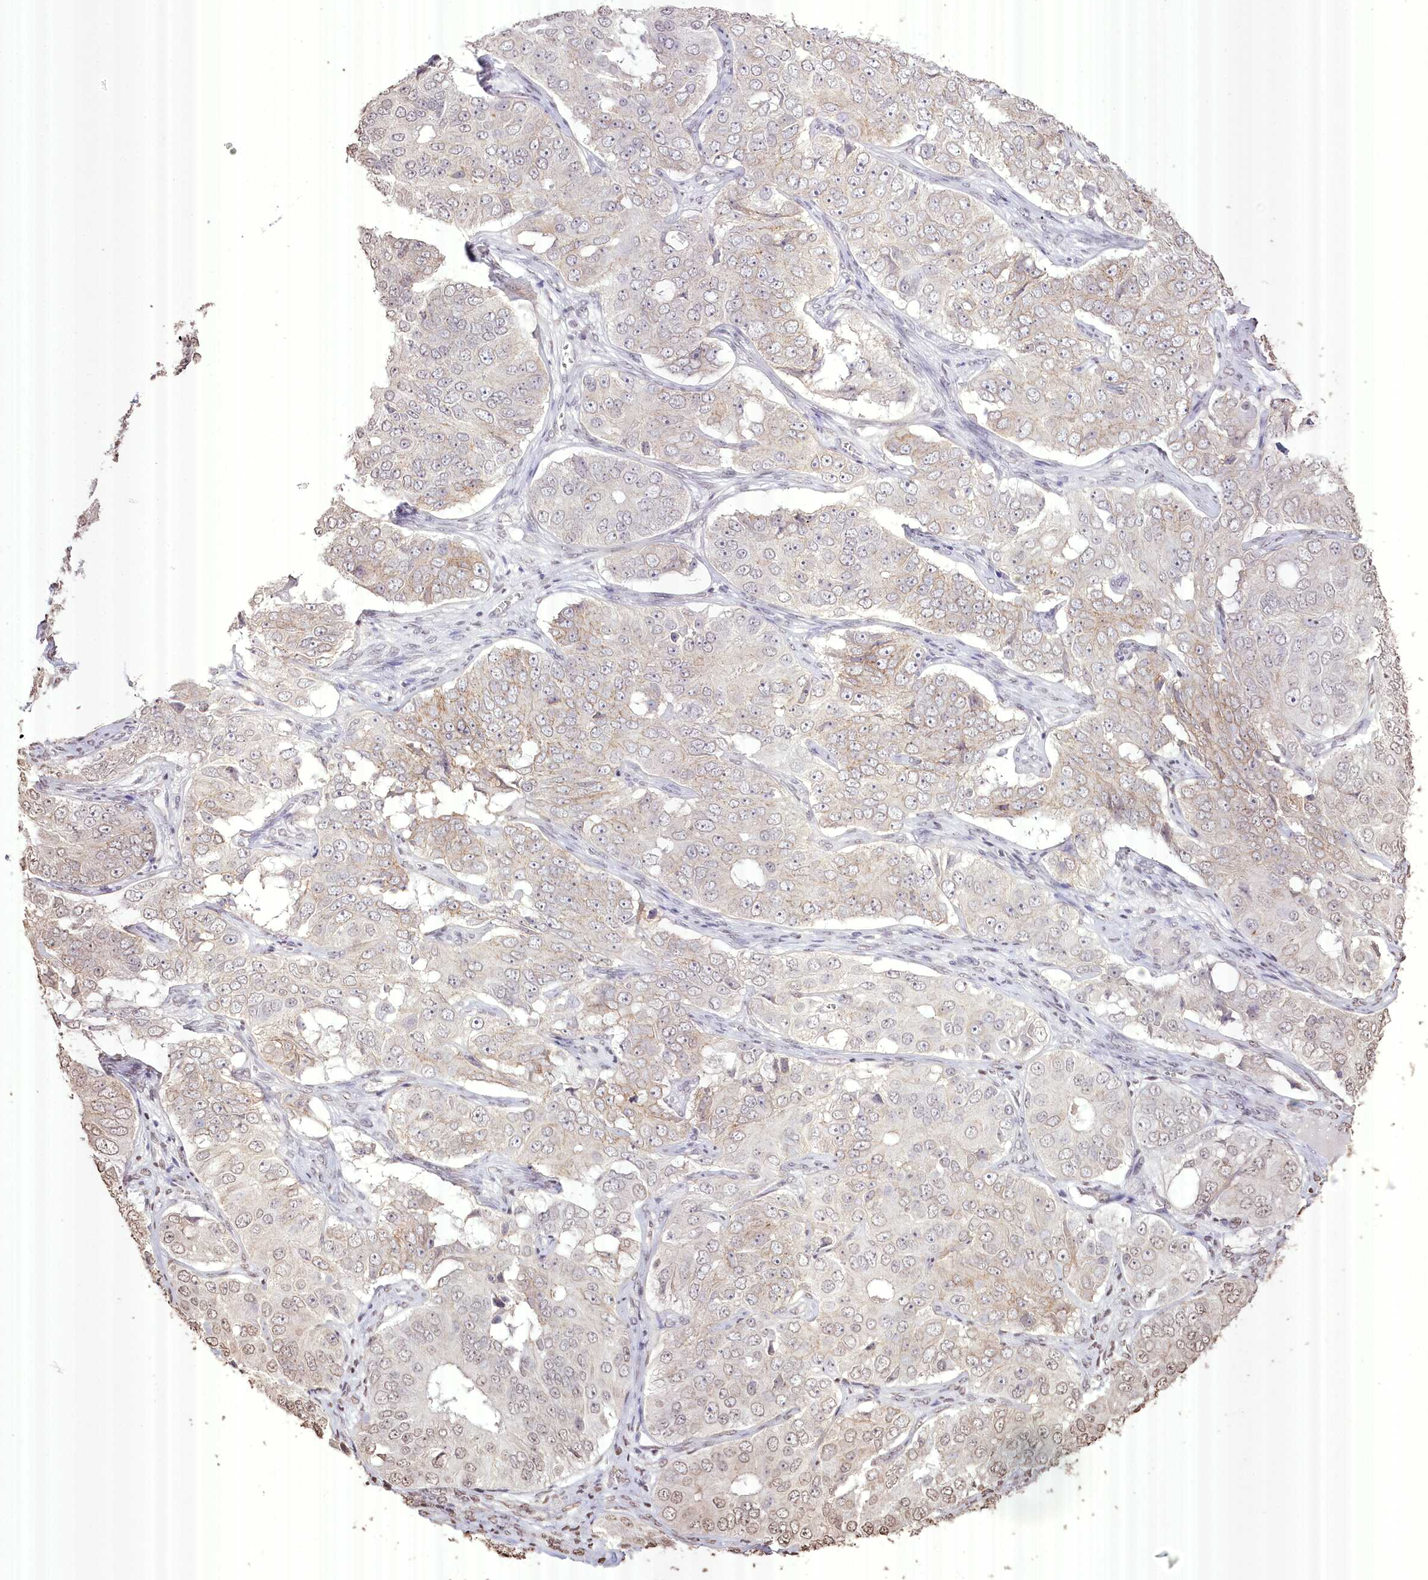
{"staining": {"intensity": "weak", "quantity": "<25%", "location": "cytoplasmic/membranous"}, "tissue": "ovarian cancer", "cell_type": "Tumor cells", "image_type": "cancer", "snomed": [{"axis": "morphology", "description": "Carcinoma, endometroid"}, {"axis": "topography", "description": "Ovary"}], "caption": "IHC photomicrograph of human ovarian cancer stained for a protein (brown), which reveals no positivity in tumor cells. (DAB (3,3'-diaminobenzidine) immunohistochemistry (IHC) with hematoxylin counter stain).", "gene": "SLC39A10", "patient": {"sex": "female", "age": 51}}